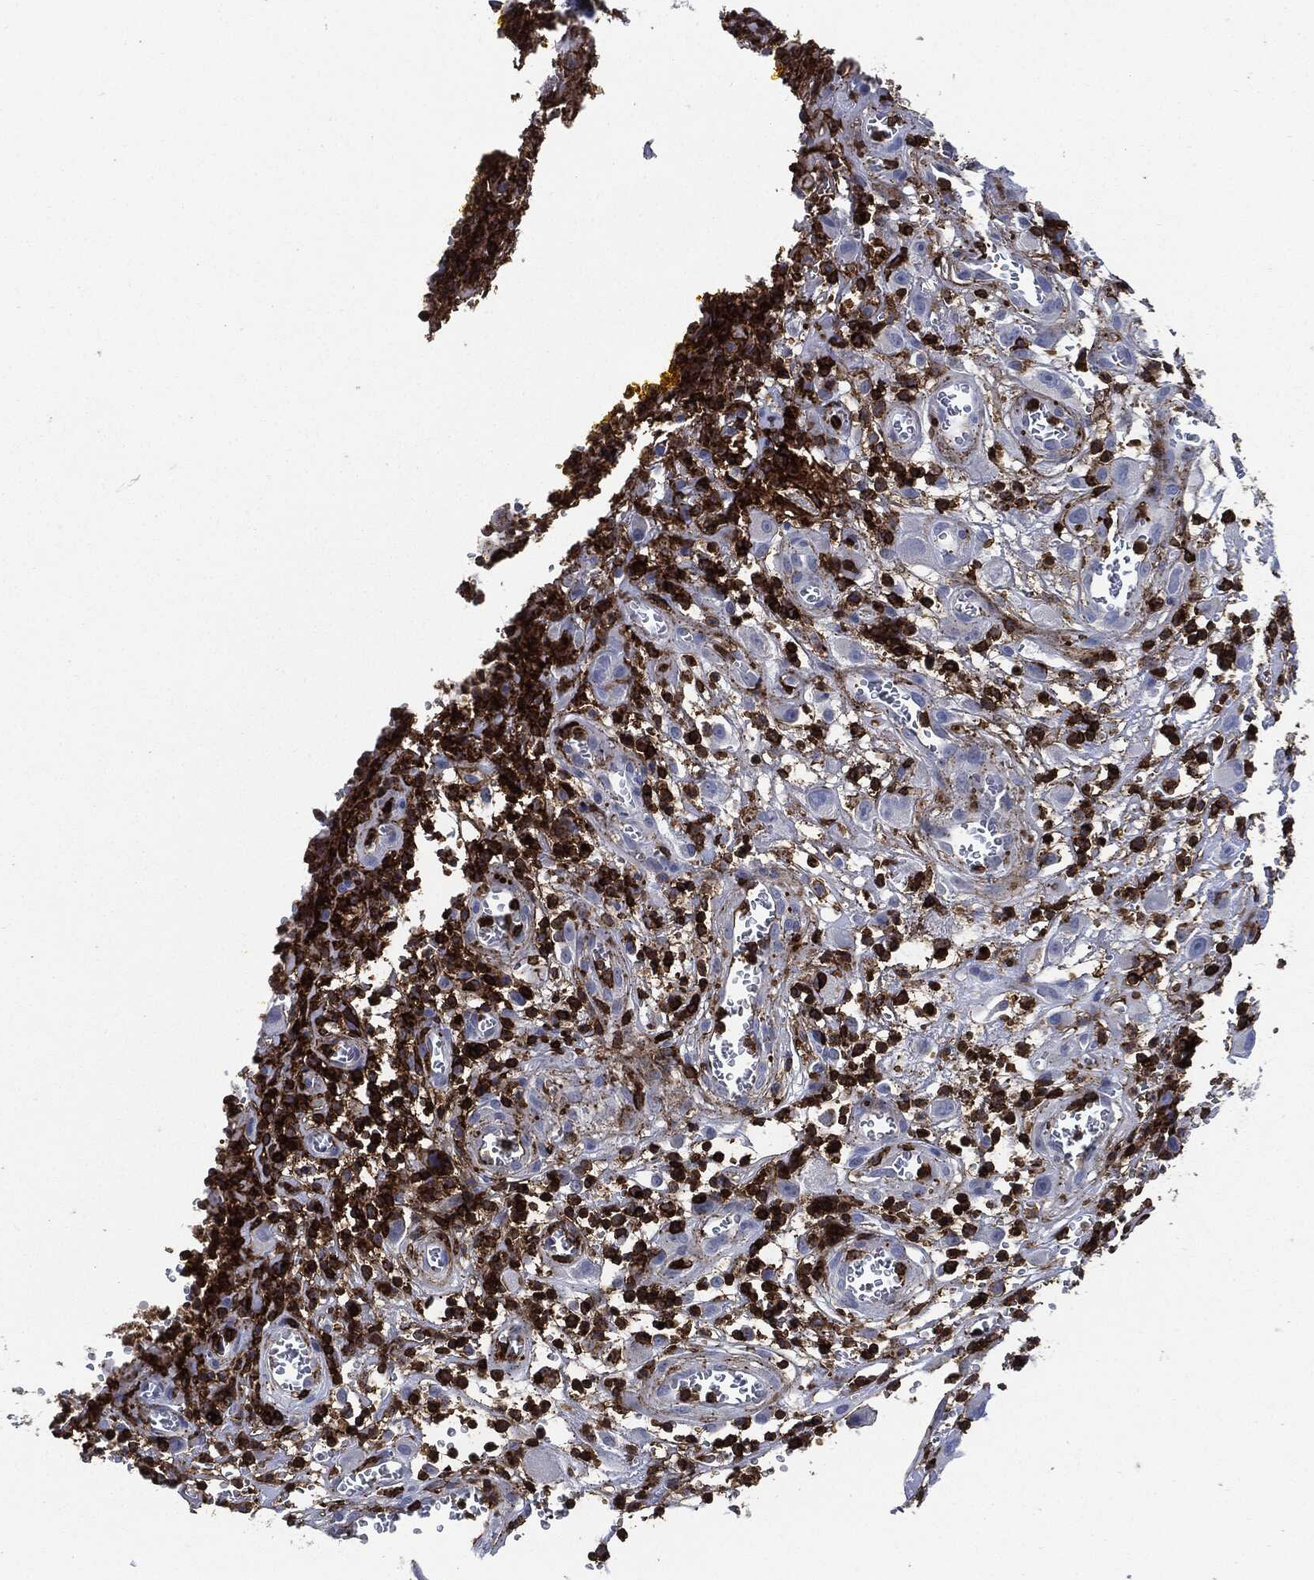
{"staining": {"intensity": "negative", "quantity": "none", "location": "none"}, "tissue": "head and neck cancer", "cell_type": "Tumor cells", "image_type": "cancer", "snomed": [{"axis": "morphology", "description": "Squamous cell carcinoma, NOS"}, {"axis": "morphology", "description": "Squamous cell carcinoma, metastatic, NOS"}, {"axis": "topography", "description": "Oral tissue"}, {"axis": "topography", "description": "Head-Neck"}], "caption": "Immunohistochemical staining of human head and neck cancer shows no significant positivity in tumor cells. Nuclei are stained in blue.", "gene": "PTPRC", "patient": {"sex": "female", "age": 85}}